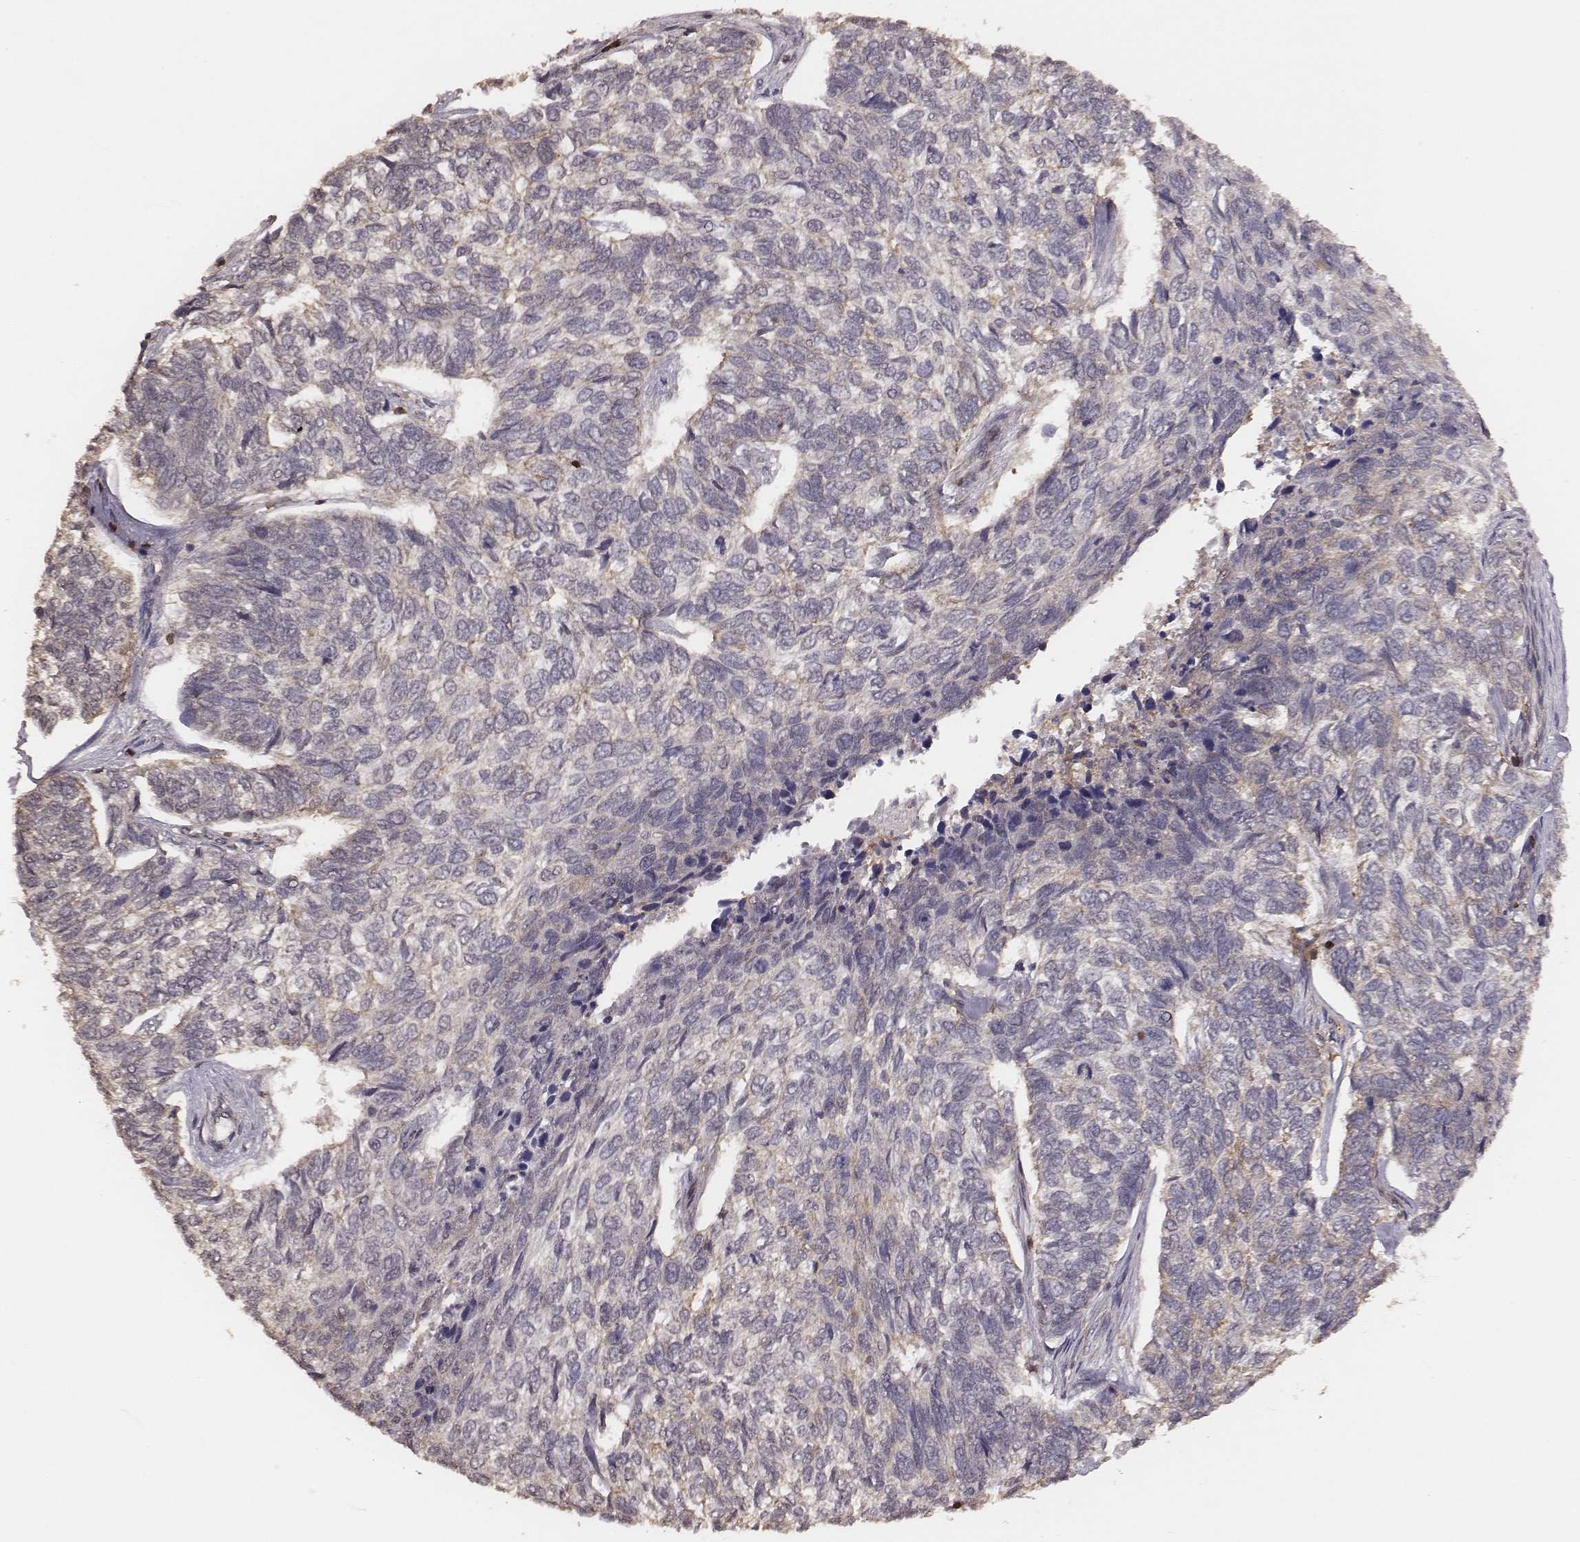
{"staining": {"intensity": "negative", "quantity": "none", "location": "none"}, "tissue": "skin cancer", "cell_type": "Tumor cells", "image_type": "cancer", "snomed": [{"axis": "morphology", "description": "Basal cell carcinoma"}, {"axis": "topography", "description": "Skin"}], "caption": "The immunohistochemistry photomicrograph has no significant positivity in tumor cells of skin cancer (basal cell carcinoma) tissue. (Brightfield microscopy of DAB (3,3'-diaminobenzidine) immunohistochemistry (IHC) at high magnification).", "gene": "PILRA", "patient": {"sex": "female", "age": 65}}